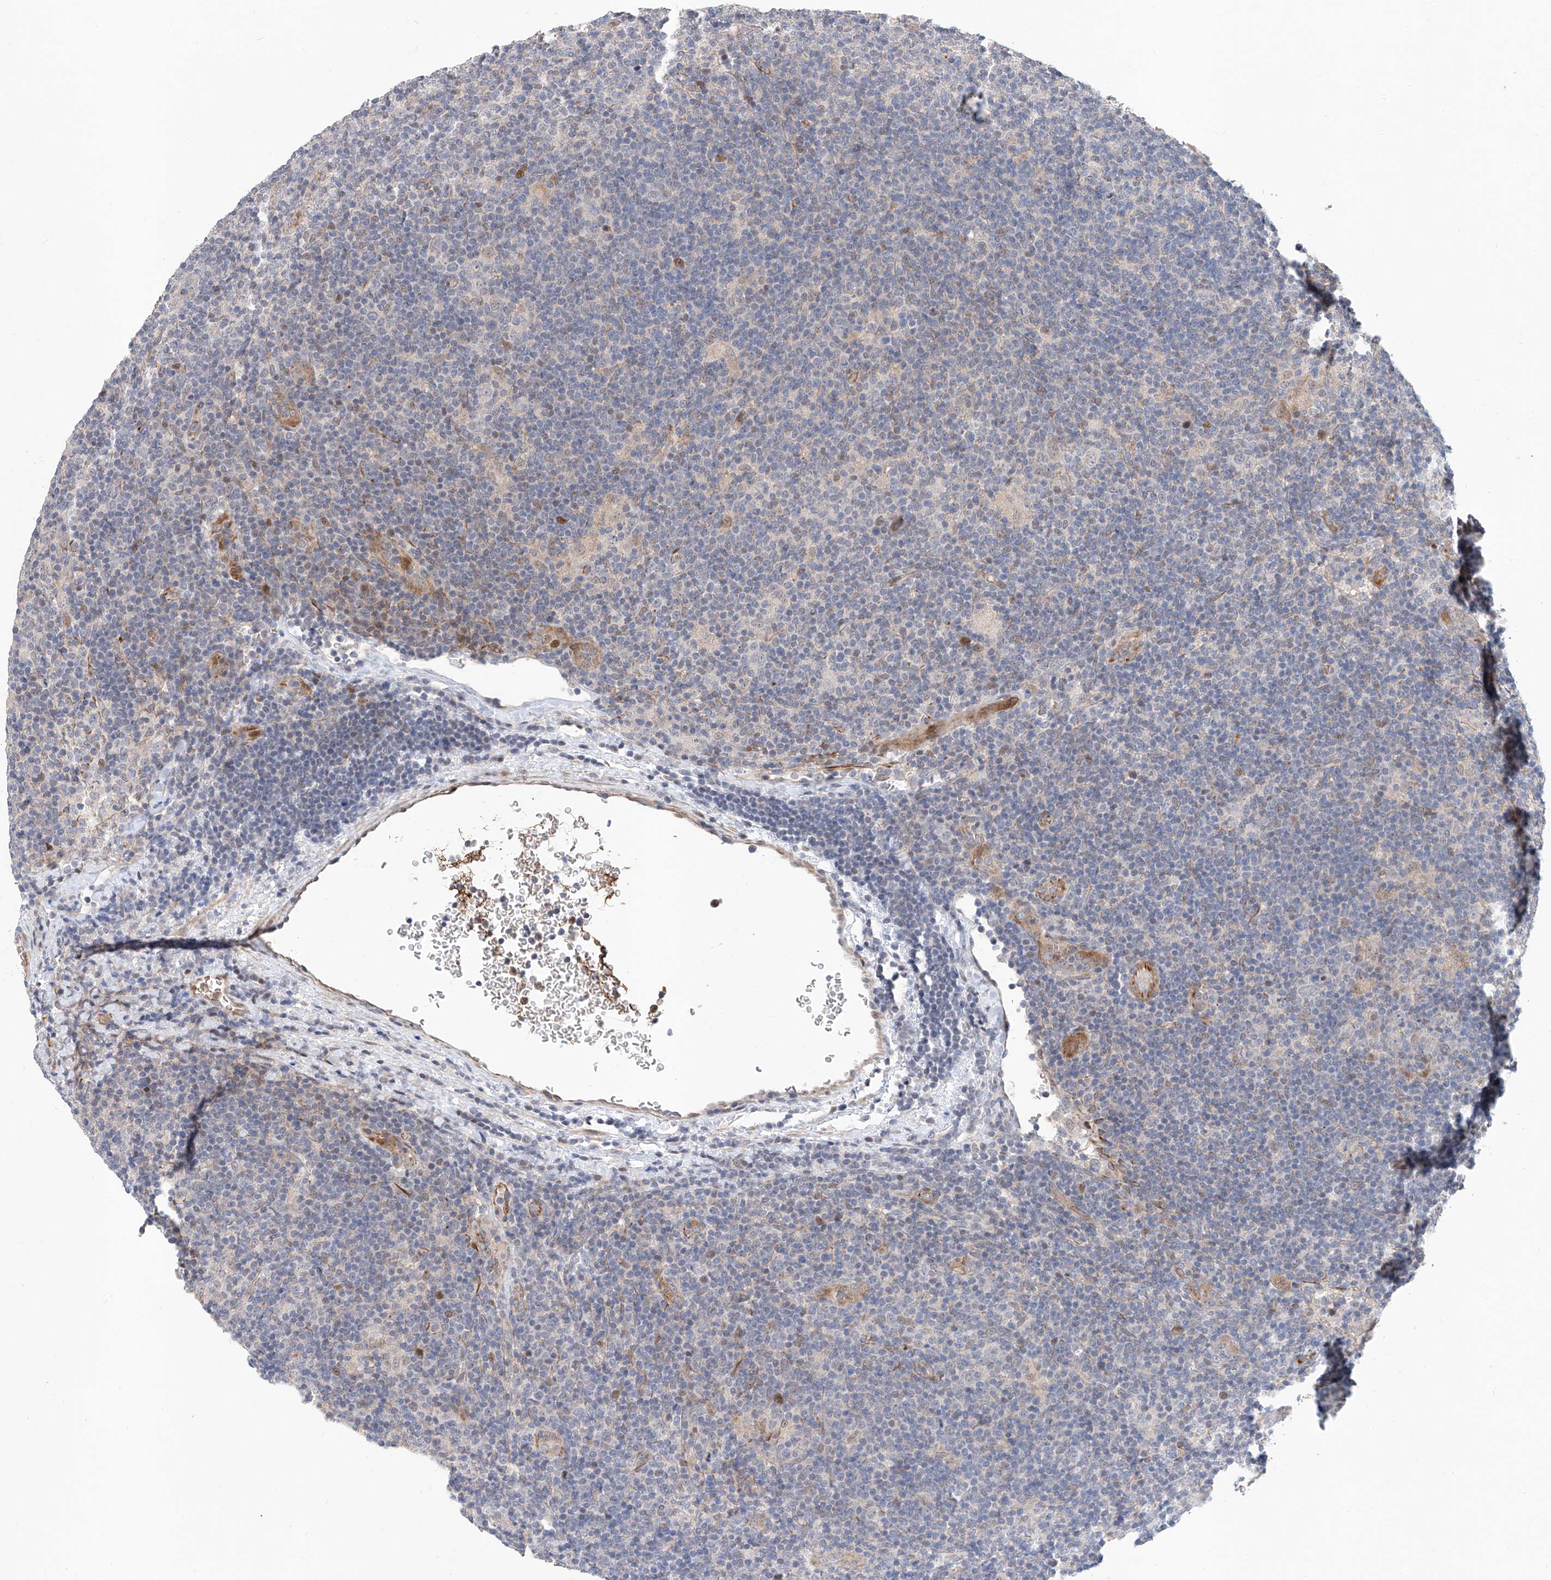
{"staining": {"intensity": "negative", "quantity": "none", "location": "none"}, "tissue": "lymphoma", "cell_type": "Tumor cells", "image_type": "cancer", "snomed": [{"axis": "morphology", "description": "Hodgkin's disease, NOS"}, {"axis": "topography", "description": "Lymph node"}], "caption": "An image of human lymphoma is negative for staining in tumor cells.", "gene": "FUCA2", "patient": {"sex": "female", "age": 57}}